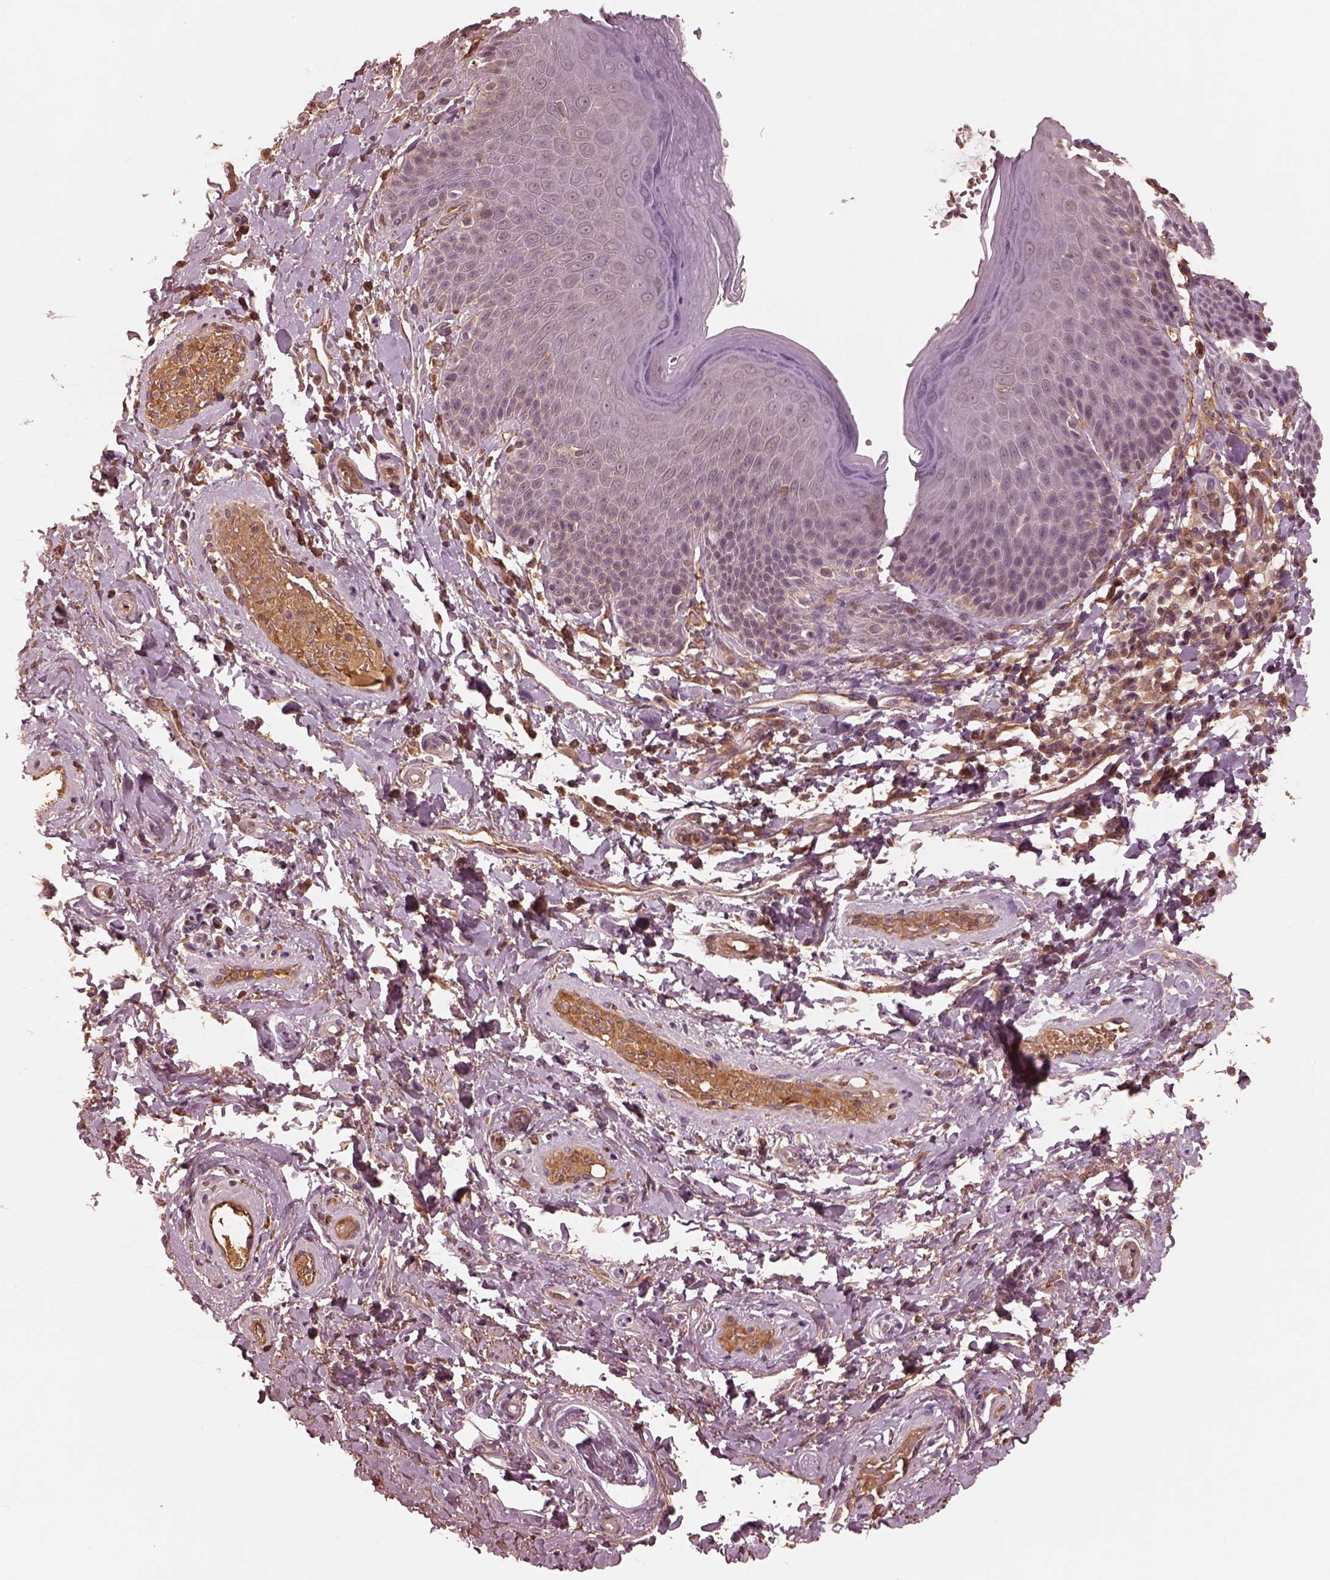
{"staining": {"intensity": "negative", "quantity": "none", "location": "none"}, "tissue": "skin", "cell_type": "Epidermal cells", "image_type": "normal", "snomed": [{"axis": "morphology", "description": "Normal tissue, NOS"}, {"axis": "topography", "description": "Anal"}, {"axis": "topography", "description": "Peripheral nerve tissue"}], "caption": "DAB immunohistochemical staining of benign human skin exhibits no significant expression in epidermal cells.", "gene": "TF", "patient": {"sex": "male", "age": 51}}